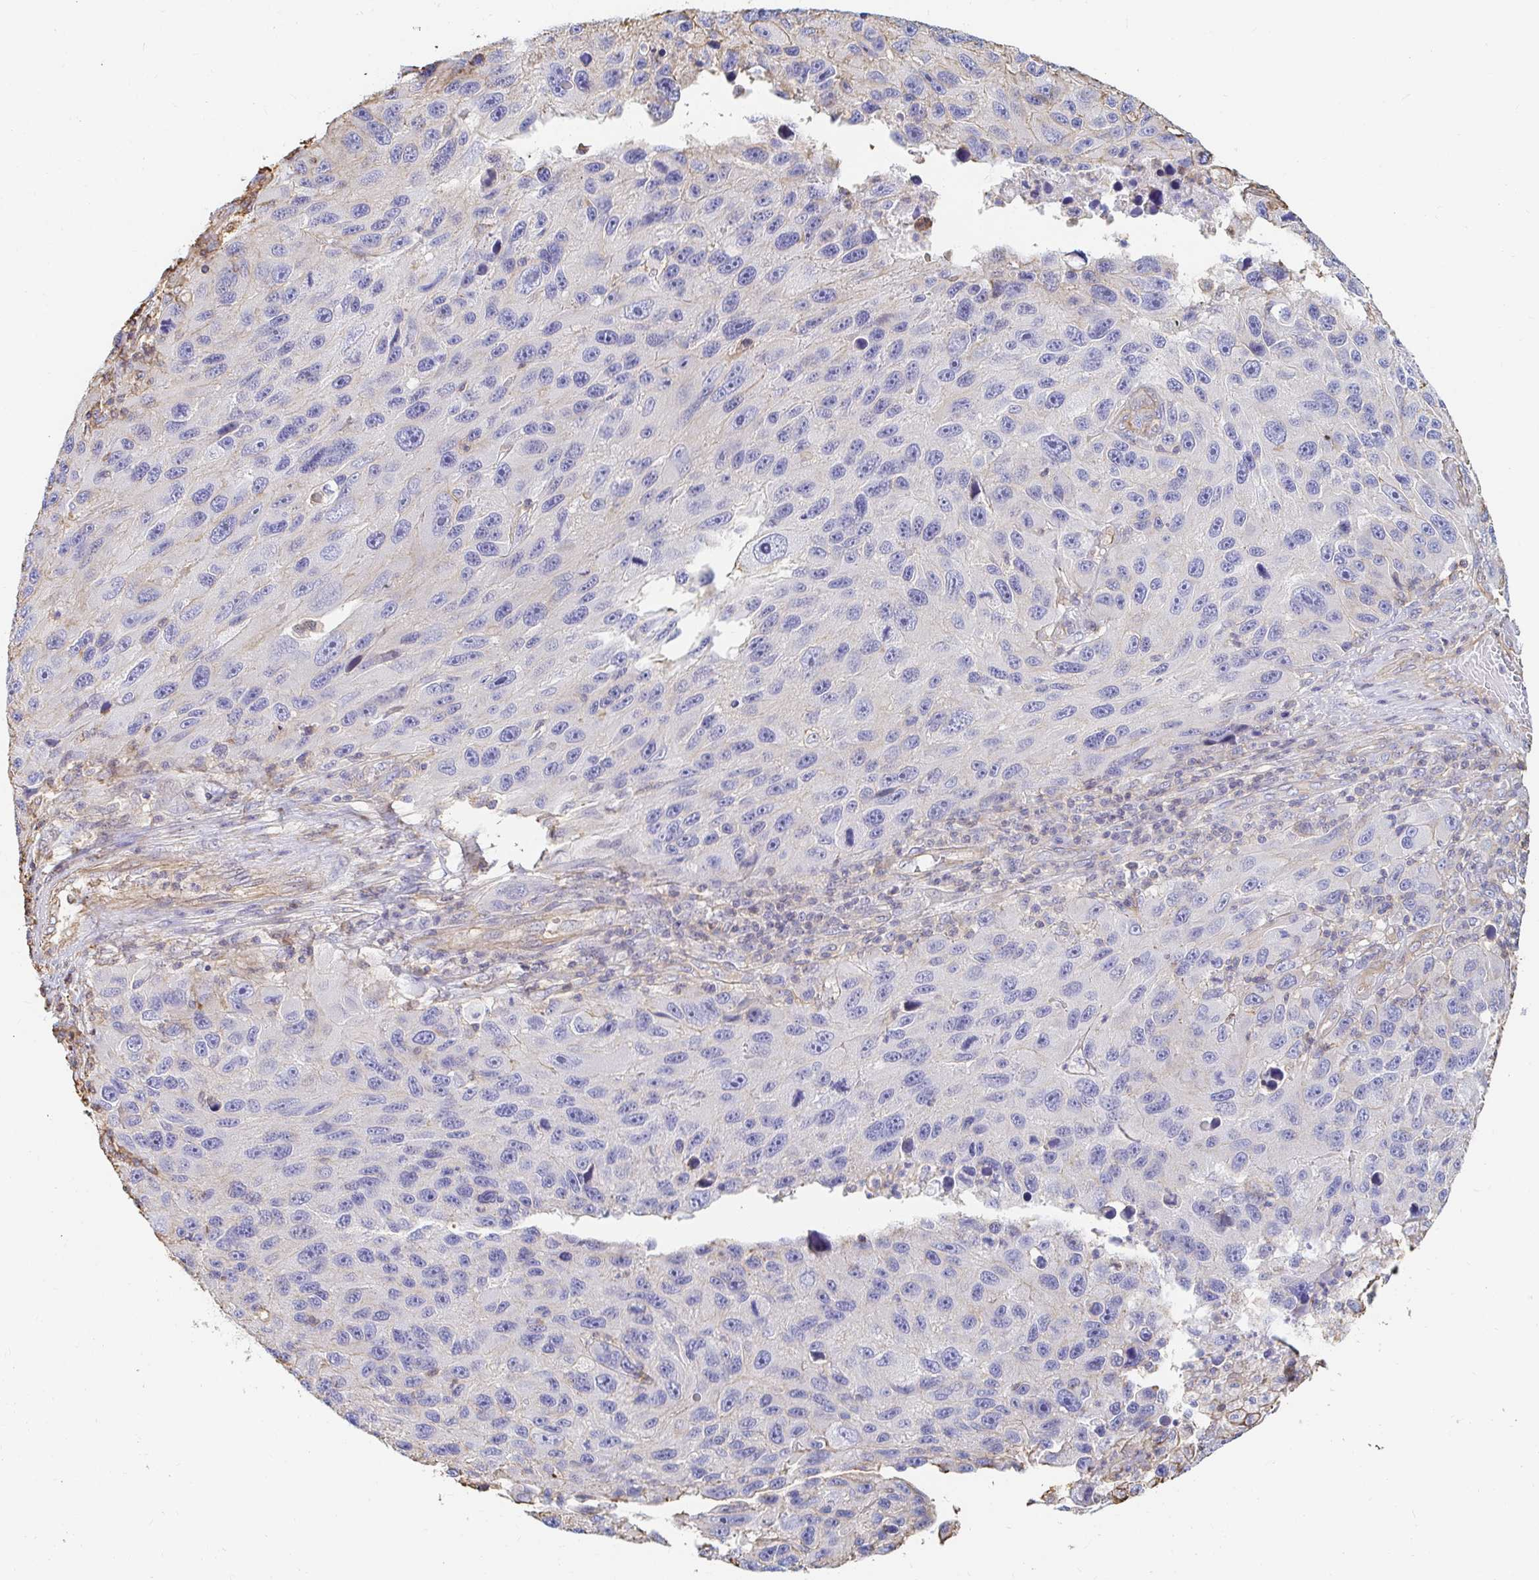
{"staining": {"intensity": "negative", "quantity": "none", "location": "none"}, "tissue": "melanoma", "cell_type": "Tumor cells", "image_type": "cancer", "snomed": [{"axis": "morphology", "description": "Malignant melanoma, NOS"}, {"axis": "topography", "description": "Skin"}], "caption": "An immunohistochemistry (IHC) micrograph of malignant melanoma is shown. There is no staining in tumor cells of malignant melanoma.", "gene": "PTPN14", "patient": {"sex": "male", "age": 53}}